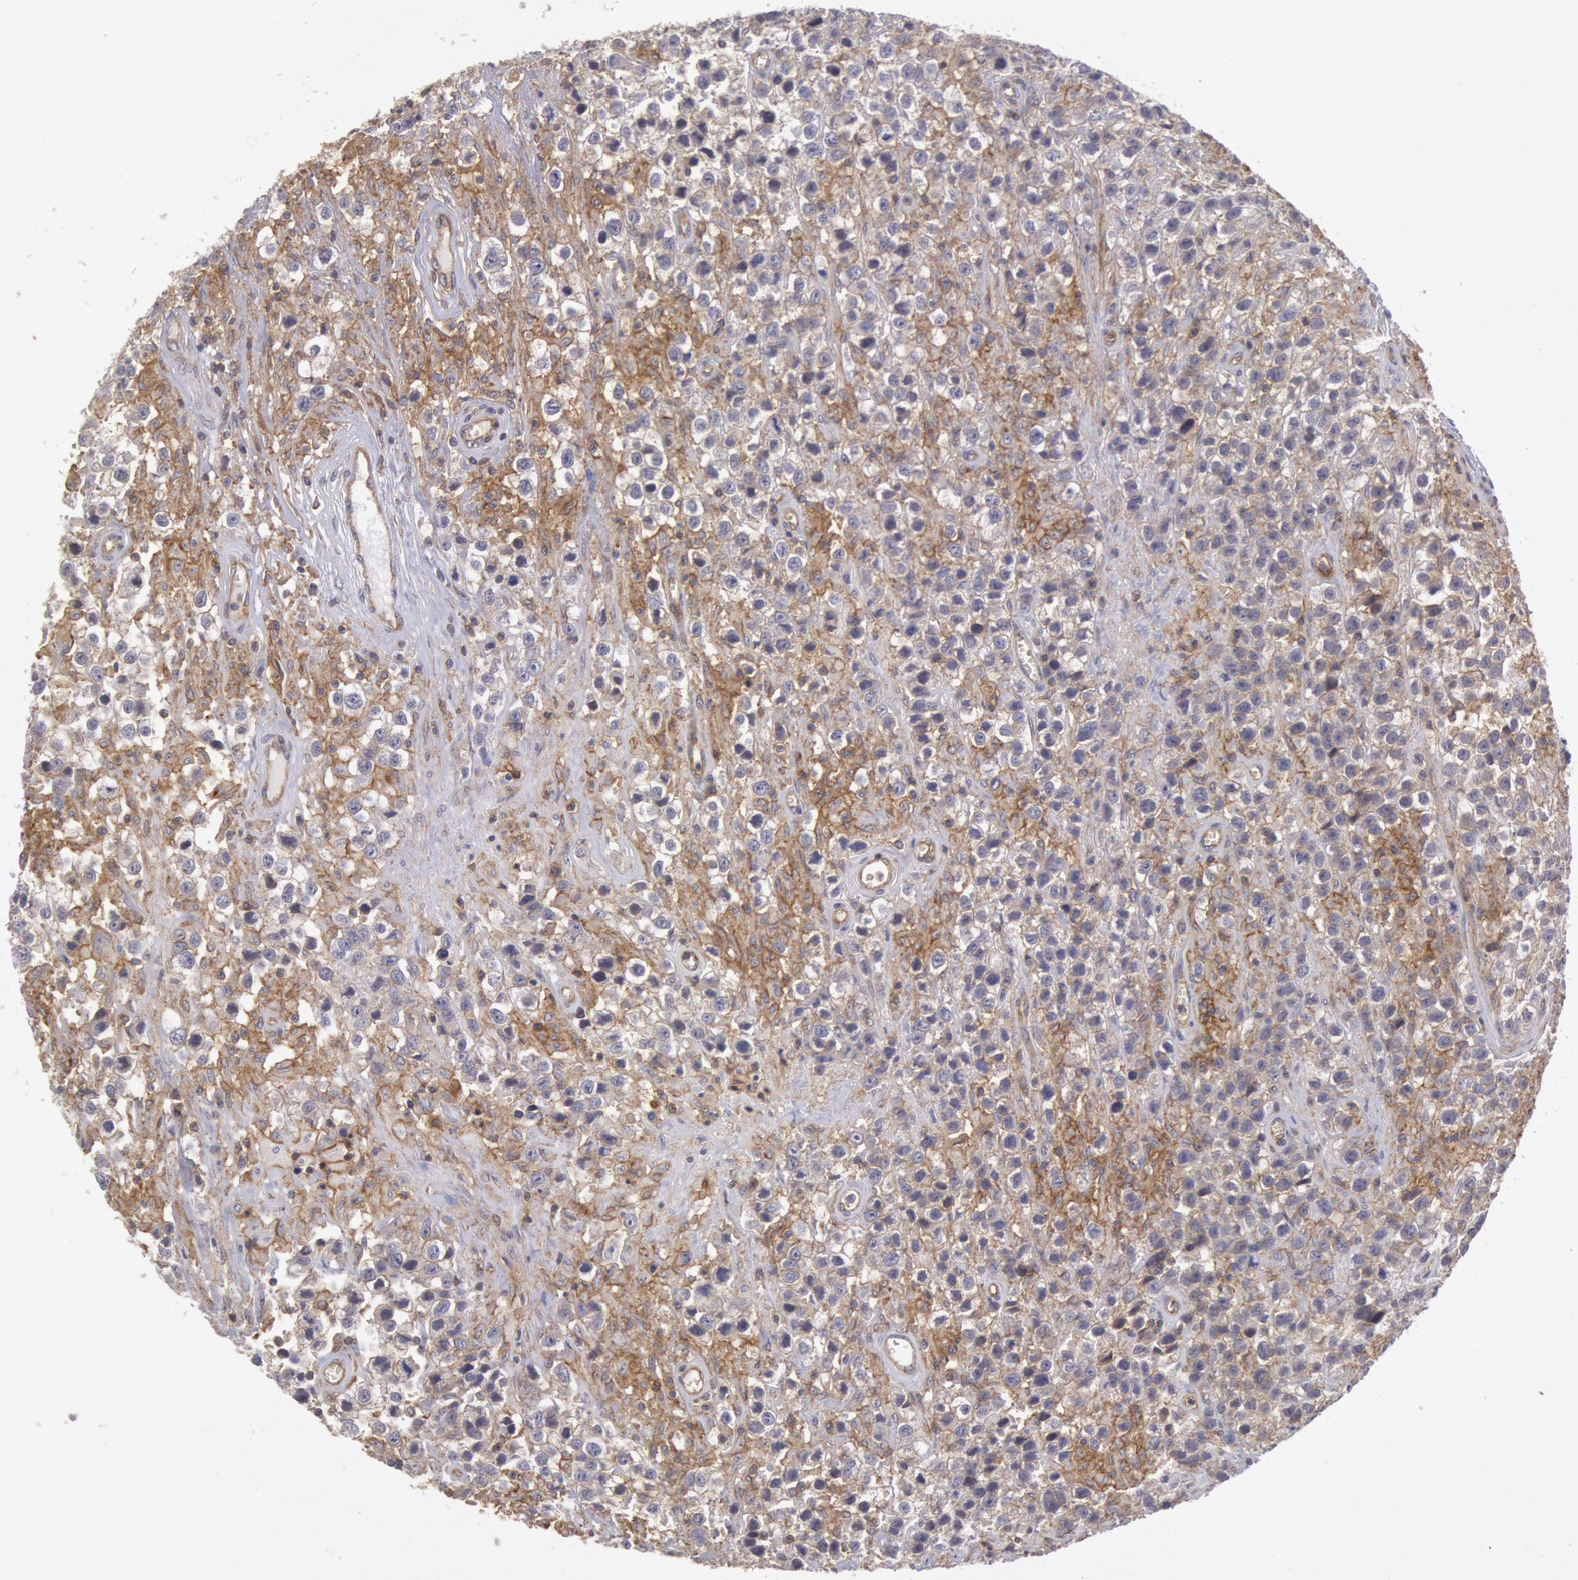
{"staining": {"intensity": "moderate", "quantity": "25%-75%", "location": "cytoplasmic/membranous"}, "tissue": "testis cancer", "cell_type": "Tumor cells", "image_type": "cancer", "snomed": [{"axis": "morphology", "description": "Seminoma, NOS"}, {"axis": "topography", "description": "Testis"}], "caption": "An image of human testis seminoma stained for a protein shows moderate cytoplasmic/membranous brown staining in tumor cells. (Brightfield microscopy of DAB IHC at high magnification).", "gene": "STX4", "patient": {"sex": "male", "age": 43}}